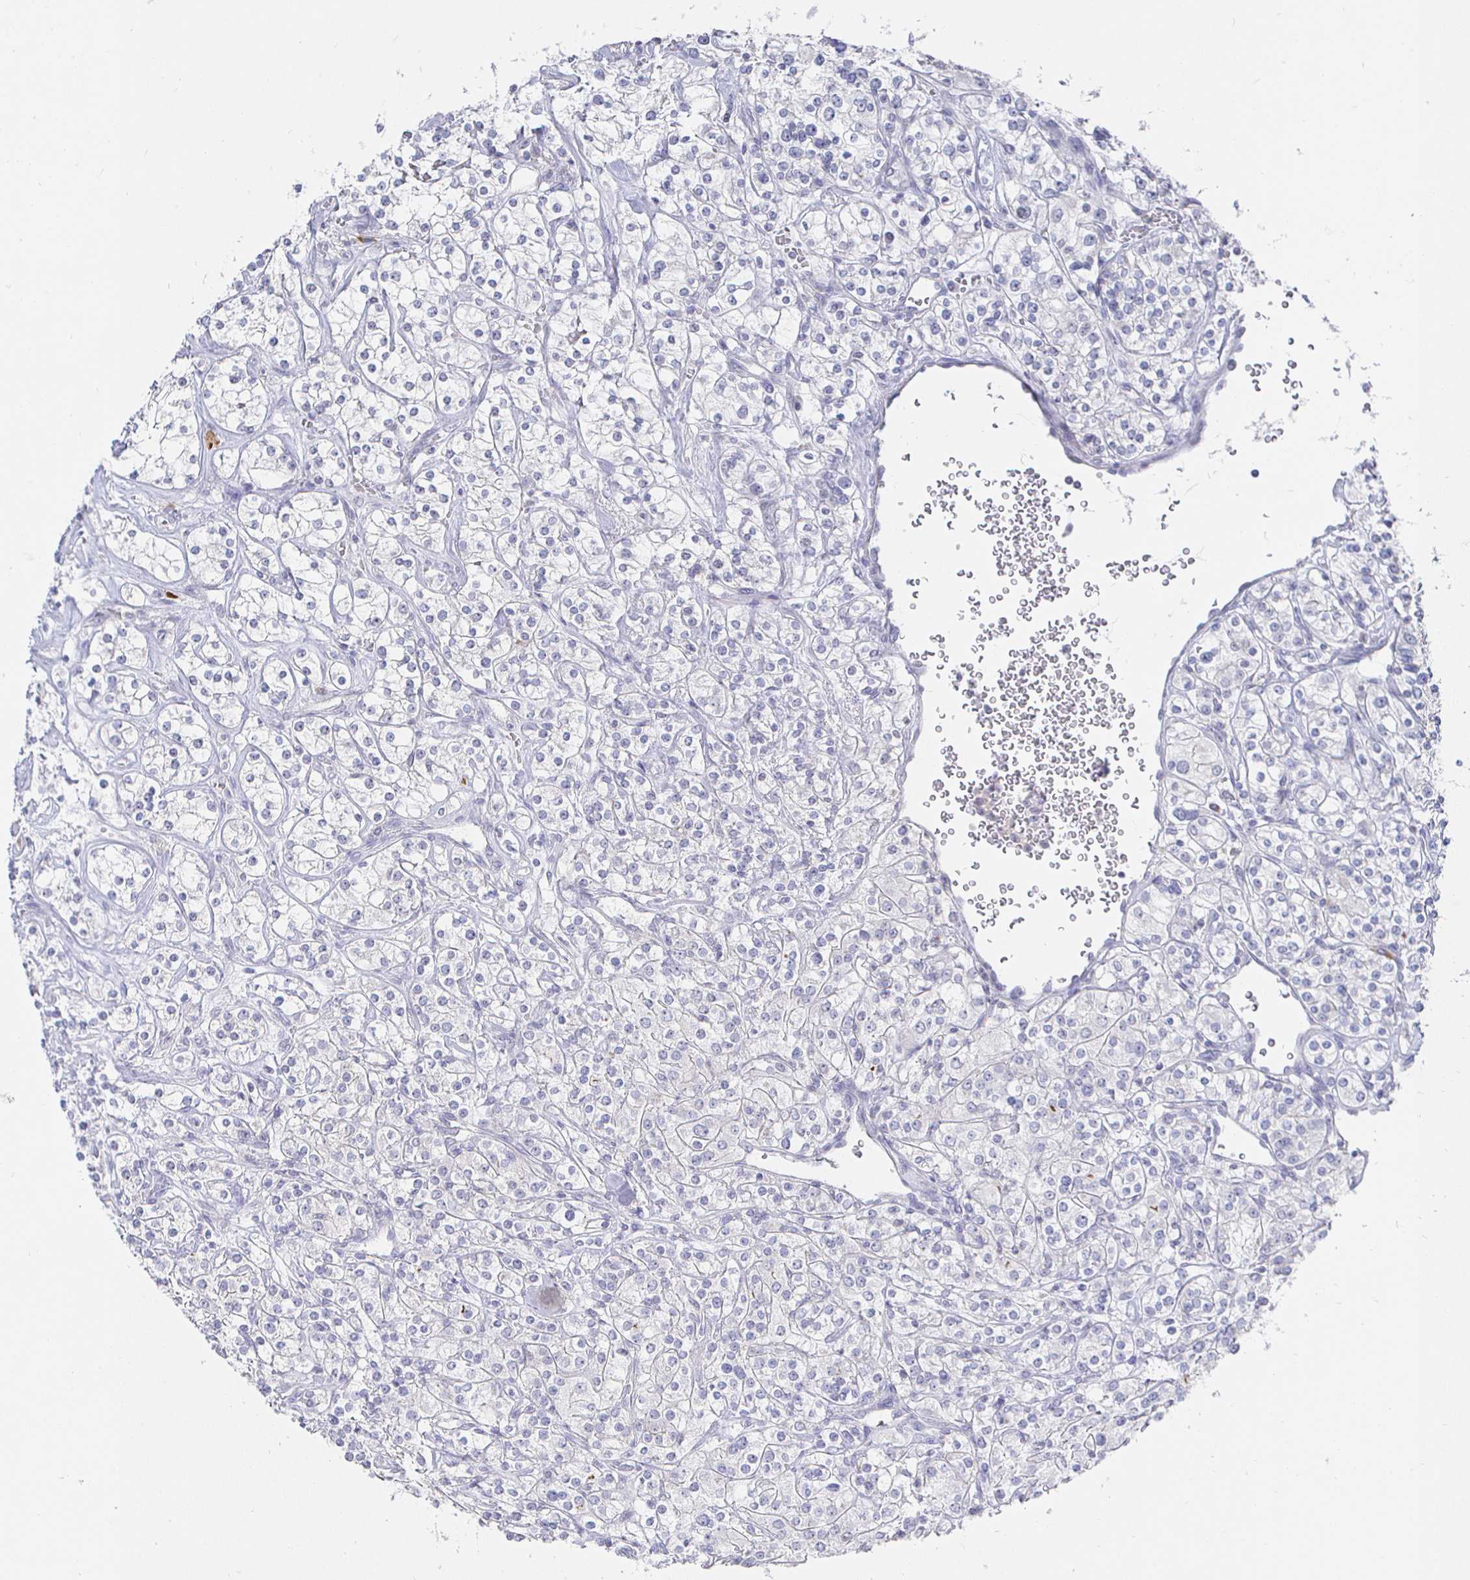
{"staining": {"intensity": "negative", "quantity": "none", "location": "none"}, "tissue": "renal cancer", "cell_type": "Tumor cells", "image_type": "cancer", "snomed": [{"axis": "morphology", "description": "Adenocarcinoma, NOS"}, {"axis": "topography", "description": "Kidney"}], "caption": "A high-resolution image shows immunohistochemistry staining of renal cancer (adenocarcinoma), which shows no significant staining in tumor cells.", "gene": "LRRC23", "patient": {"sex": "male", "age": 77}}